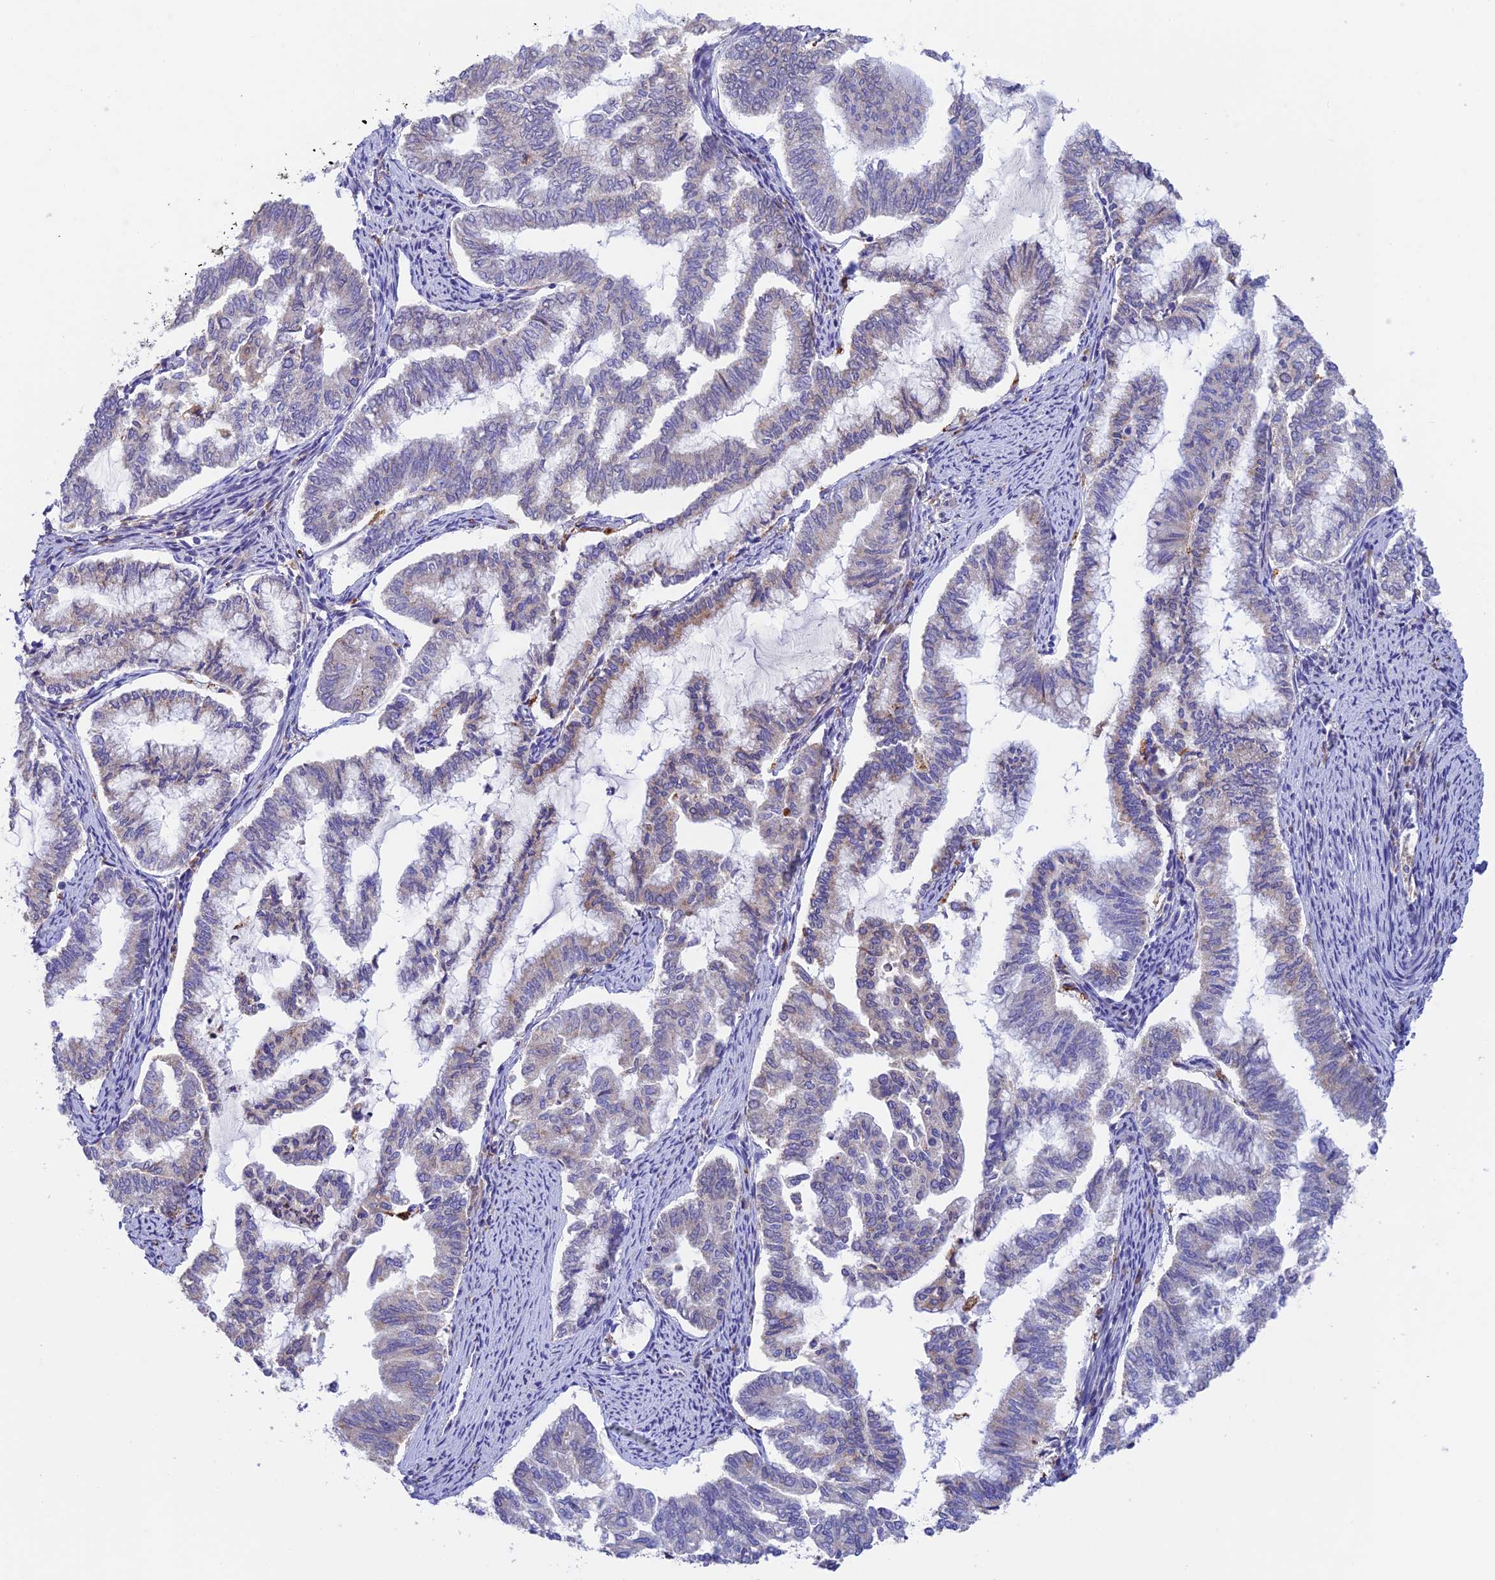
{"staining": {"intensity": "weak", "quantity": "<25%", "location": "cytoplasmic/membranous"}, "tissue": "endometrial cancer", "cell_type": "Tumor cells", "image_type": "cancer", "snomed": [{"axis": "morphology", "description": "Adenocarcinoma, NOS"}, {"axis": "topography", "description": "Endometrium"}], "caption": "Immunohistochemical staining of human endometrial cancer reveals no significant staining in tumor cells. (DAB (3,3'-diaminobenzidine) immunohistochemistry (IHC) with hematoxylin counter stain).", "gene": "VKORC1", "patient": {"sex": "female", "age": 79}}